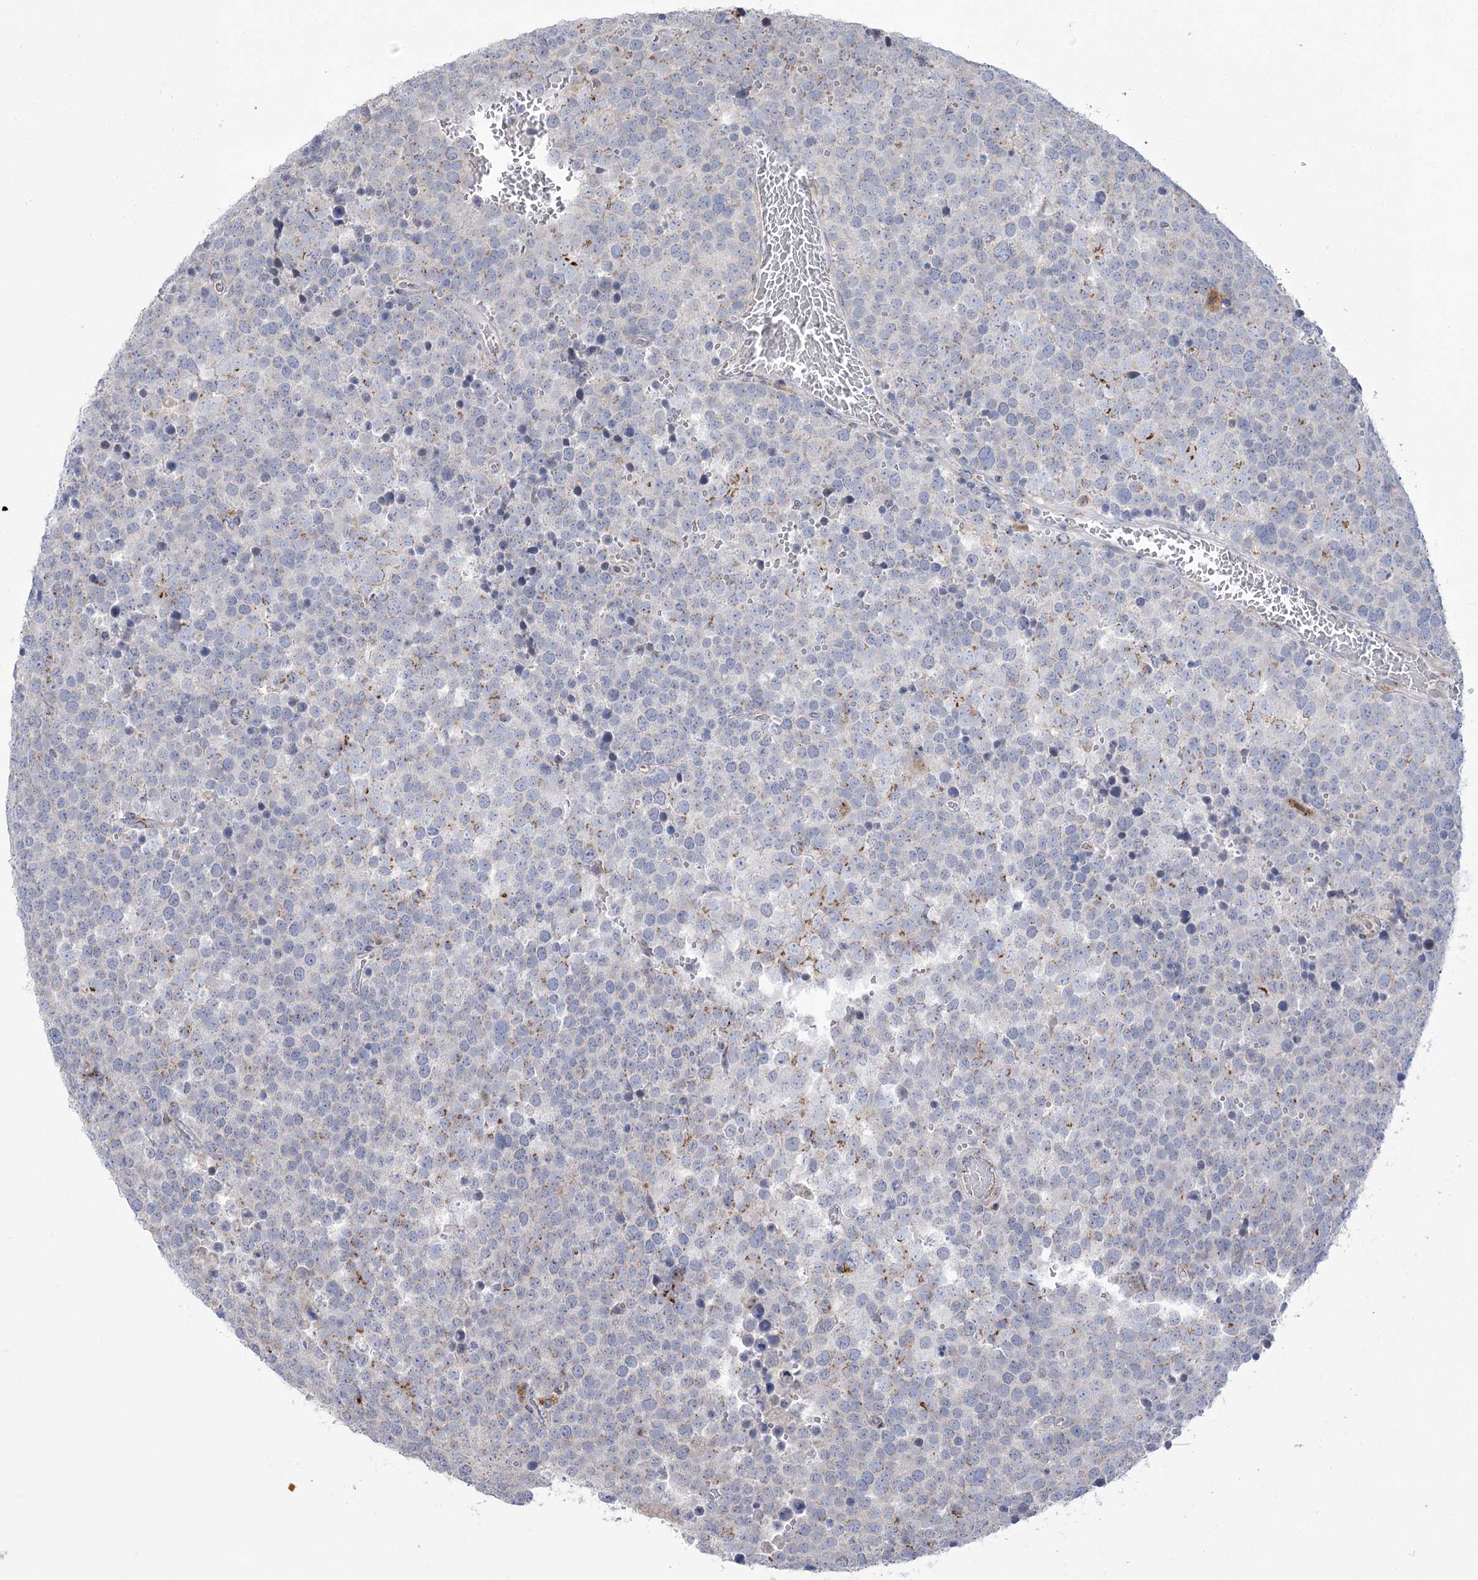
{"staining": {"intensity": "moderate", "quantity": "<25%", "location": "cytoplasmic/membranous"}, "tissue": "testis cancer", "cell_type": "Tumor cells", "image_type": "cancer", "snomed": [{"axis": "morphology", "description": "Seminoma, NOS"}, {"axis": "topography", "description": "Testis"}], "caption": "Testis cancer (seminoma) stained with IHC demonstrates moderate cytoplasmic/membranous expression in about <25% of tumor cells.", "gene": "NME7", "patient": {"sex": "male", "age": 71}}